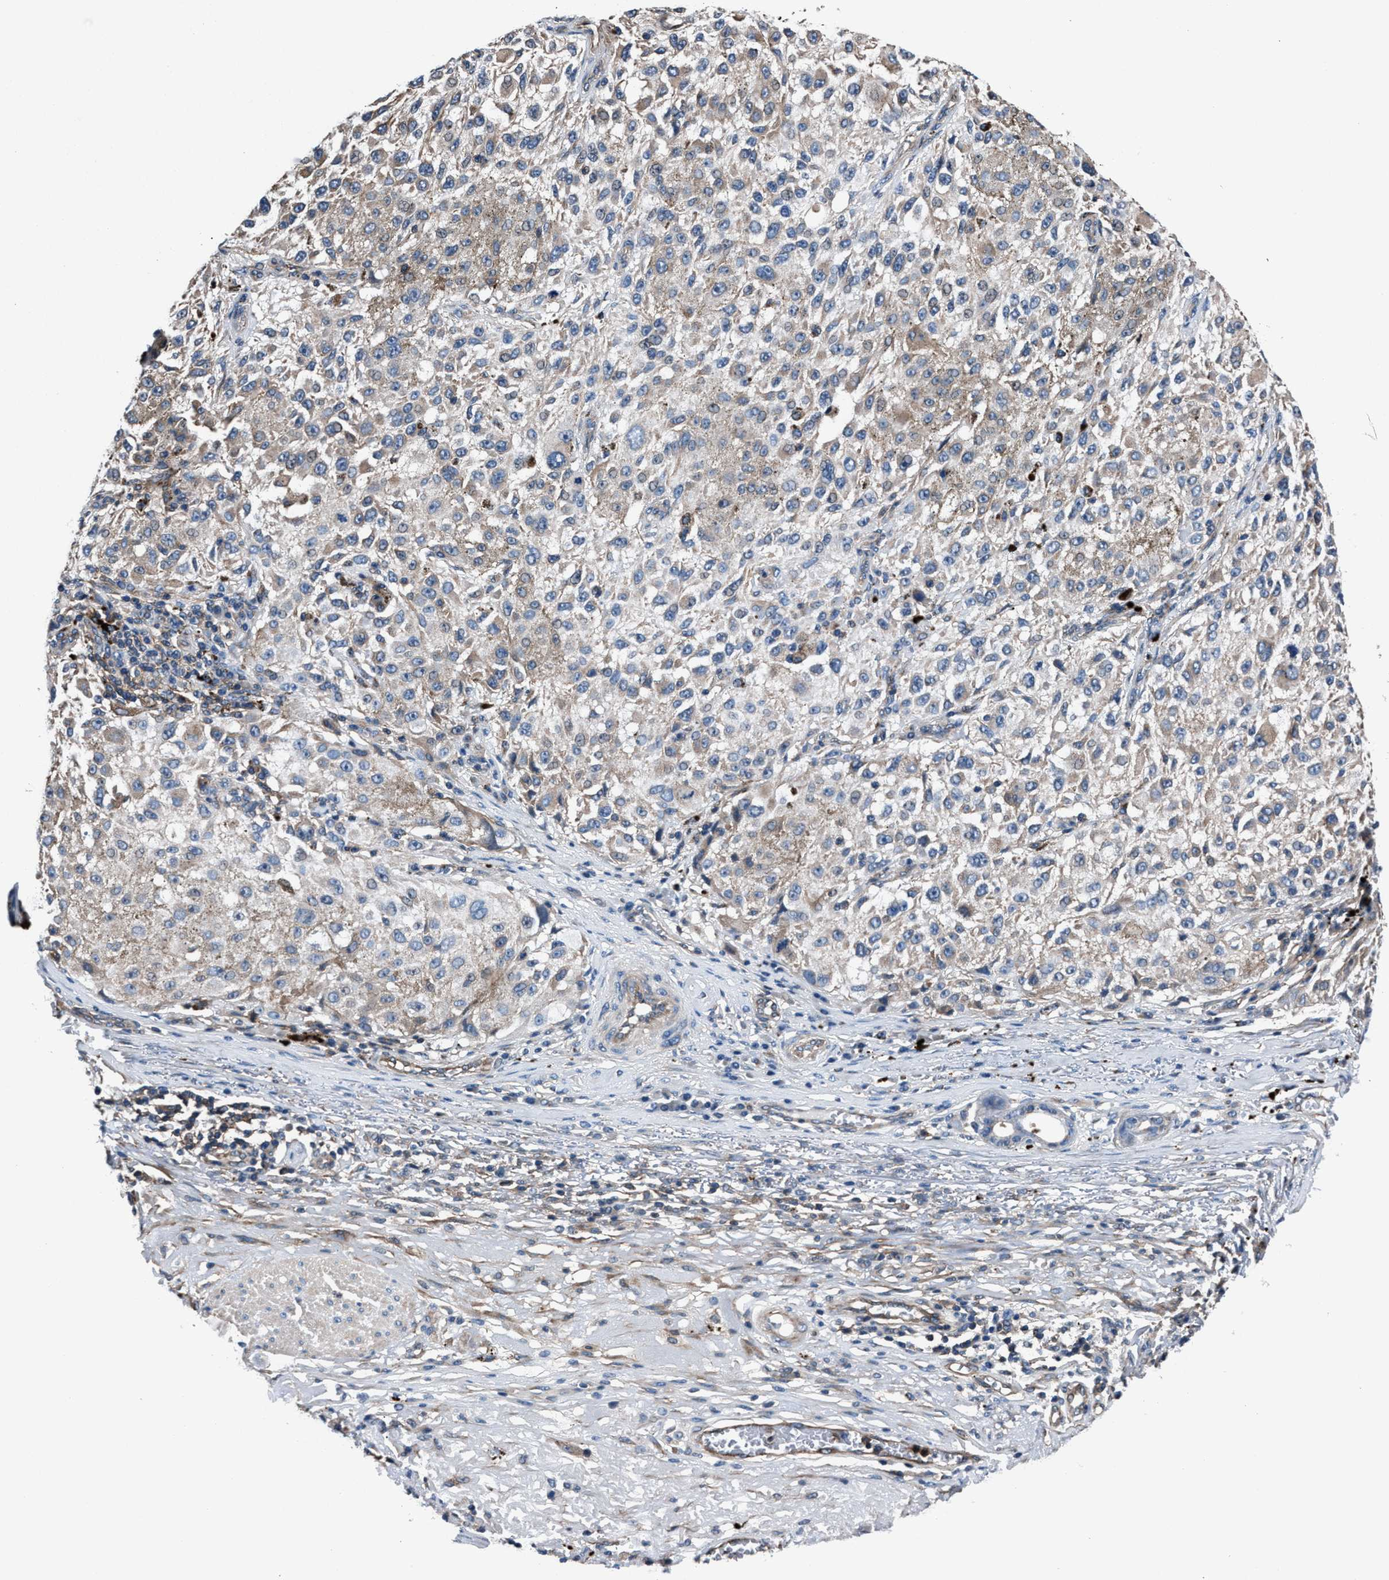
{"staining": {"intensity": "weak", "quantity": "<25%", "location": "cytoplasmic/membranous"}, "tissue": "melanoma", "cell_type": "Tumor cells", "image_type": "cancer", "snomed": [{"axis": "morphology", "description": "Necrosis, NOS"}, {"axis": "morphology", "description": "Malignant melanoma, NOS"}, {"axis": "topography", "description": "Skin"}], "caption": "Image shows no significant protein staining in tumor cells of melanoma.", "gene": "MFSD11", "patient": {"sex": "female", "age": 87}}